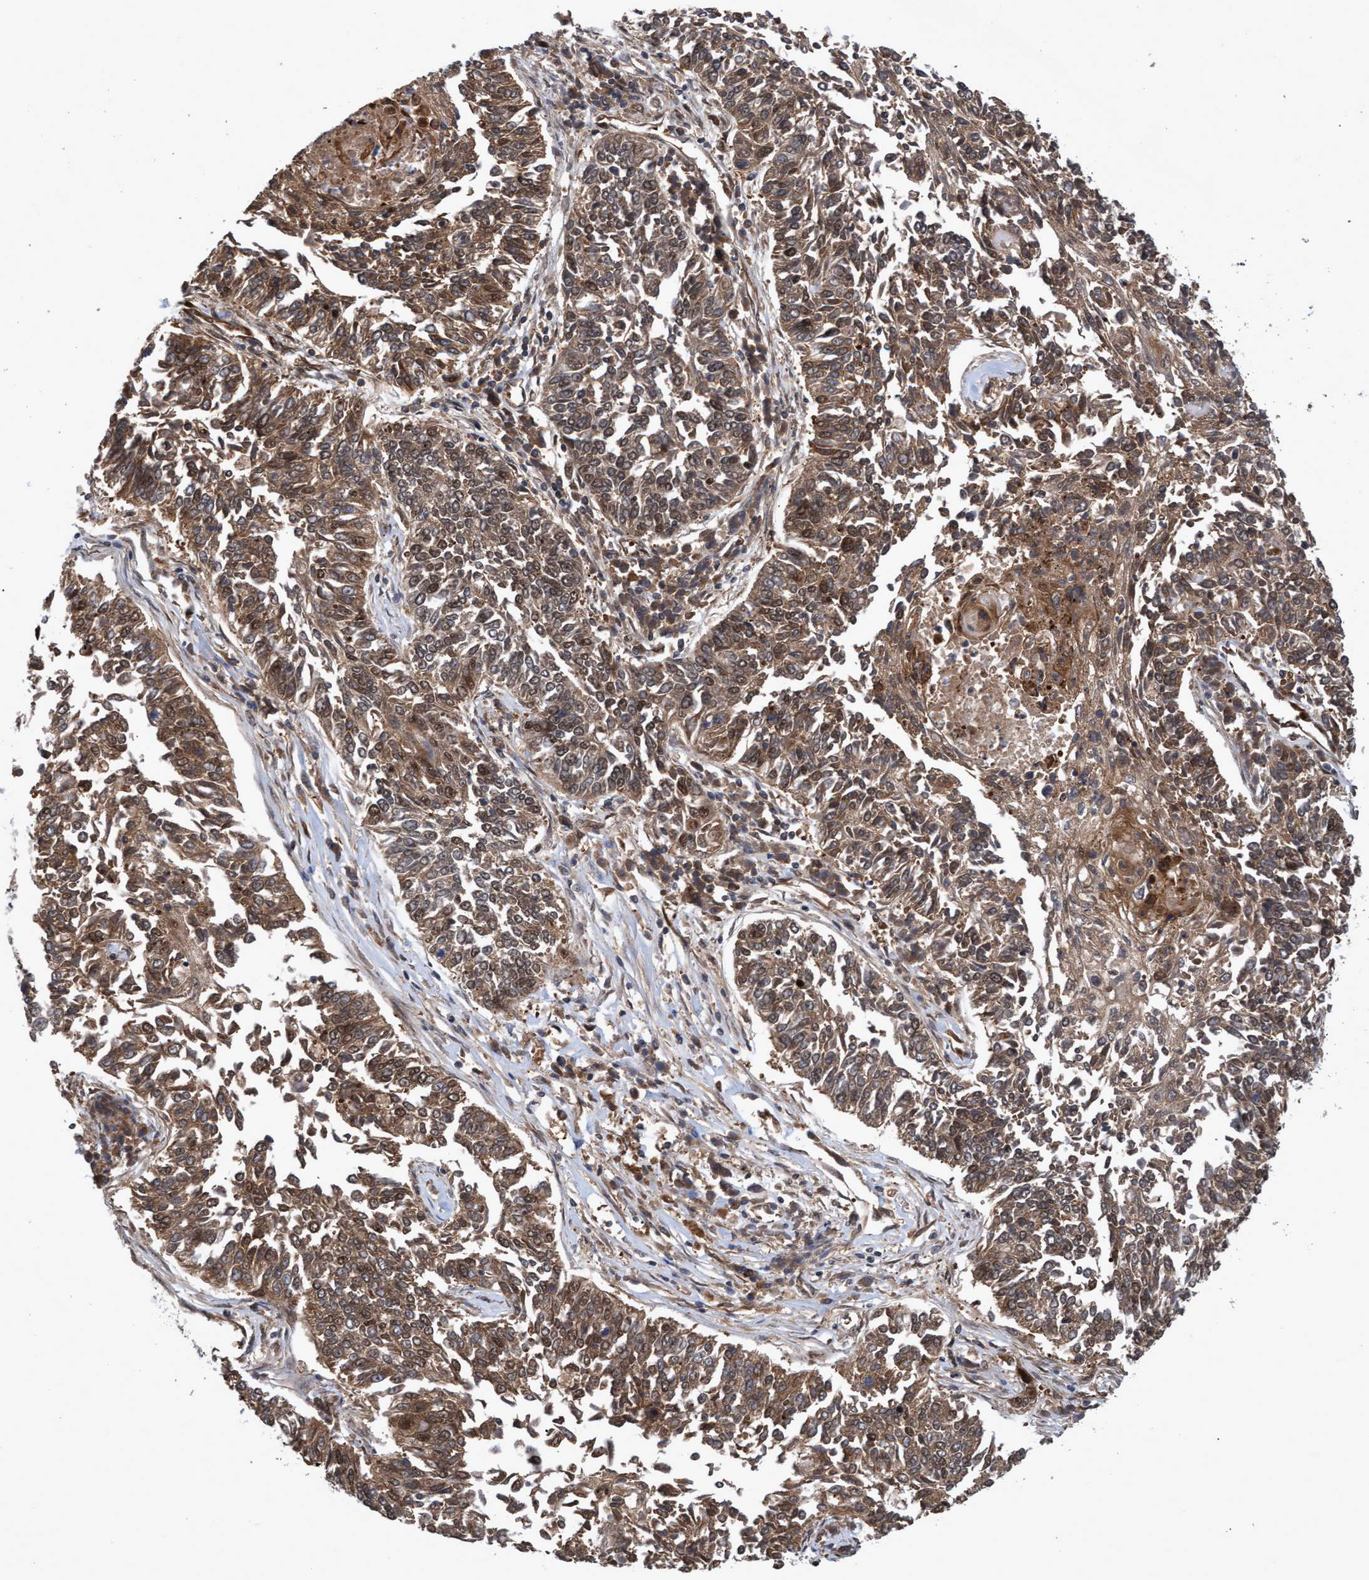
{"staining": {"intensity": "moderate", "quantity": ">75%", "location": "cytoplasmic/membranous,nuclear"}, "tissue": "lung cancer", "cell_type": "Tumor cells", "image_type": "cancer", "snomed": [{"axis": "morphology", "description": "Normal tissue, NOS"}, {"axis": "morphology", "description": "Squamous cell carcinoma, NOS"}, {"axis": "topography", "description": "Cartilage tissue"}, {"axis": "topography", "description": "Bronchus"}, {"axis": "topography", "description": "Lung"}], "caption": "Immunohistochemistry (IHC) photomicrograph of human lung squamous cell carcinoma stained for a protein (brown), which exhibits medium levels of moderate cytoplasmic/membranous and nuclear positivity in approximately >75% of tumor cells.", "gene": "PSMB6", "patient": {"sex": "female", "age": 49}}